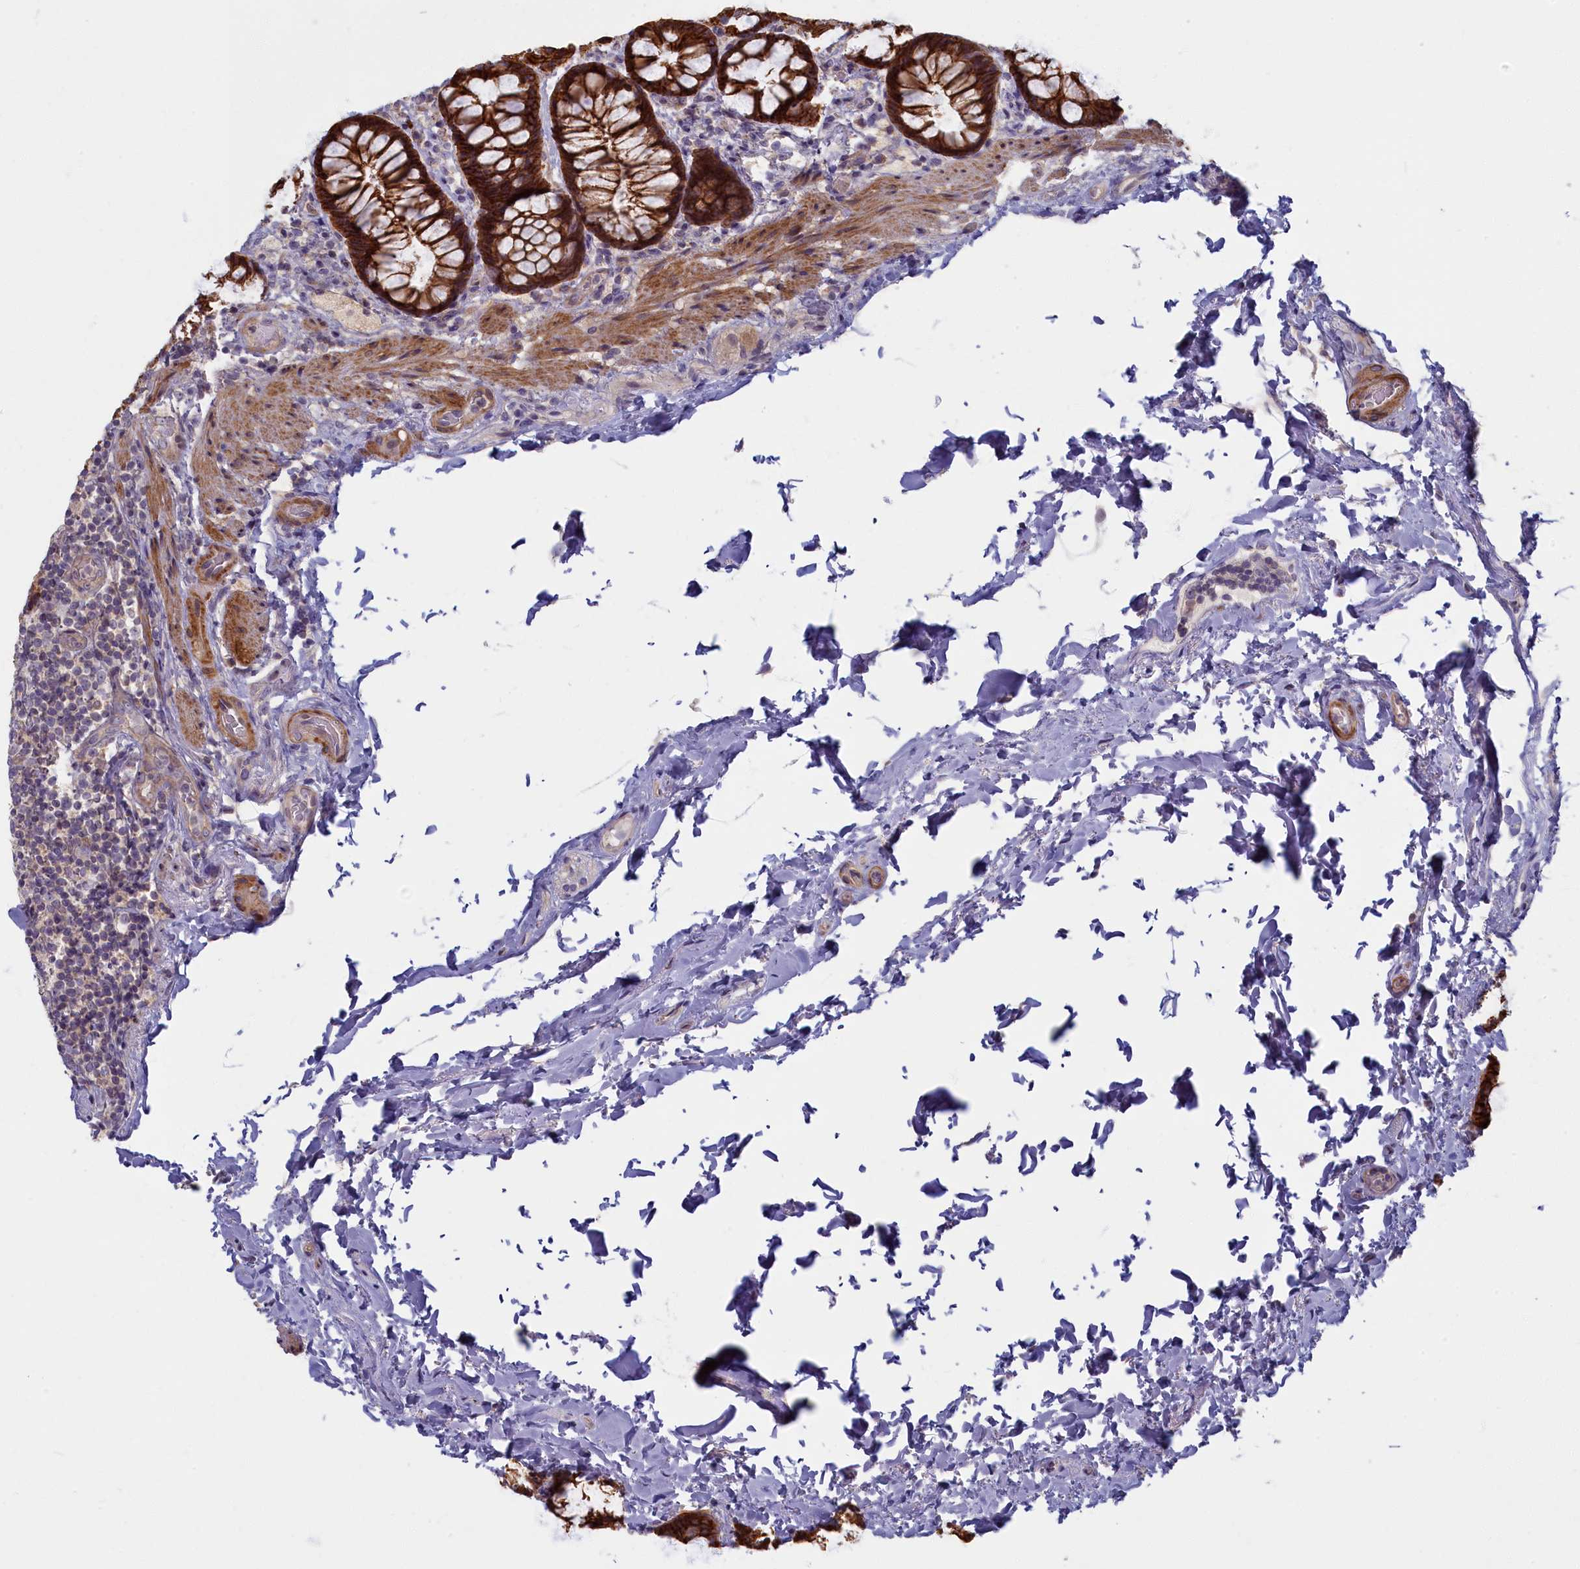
{"staining": {"intensity": "strong", "quantity": ">75%", "location": "cytoplasmic/membranous"}, "tissue": "rectum", "cell_type": "Glandular cells", "image_type": "normal", "snomed": [{"axis": "morphology", "description": "Normal tissue, NOS"}, {"axis": "topography", "description": "Rectum"}], "caption": "Immunohistochemistry (IHC) histopathology image of benign human rectum stained for a protein (brown), which exhibits high levels of strong cytoplasmic/membranous positivity in approximately >75% of glandular cells.", "gene": "TRPM4", "patient": {"sex": "male", "age": 83}}